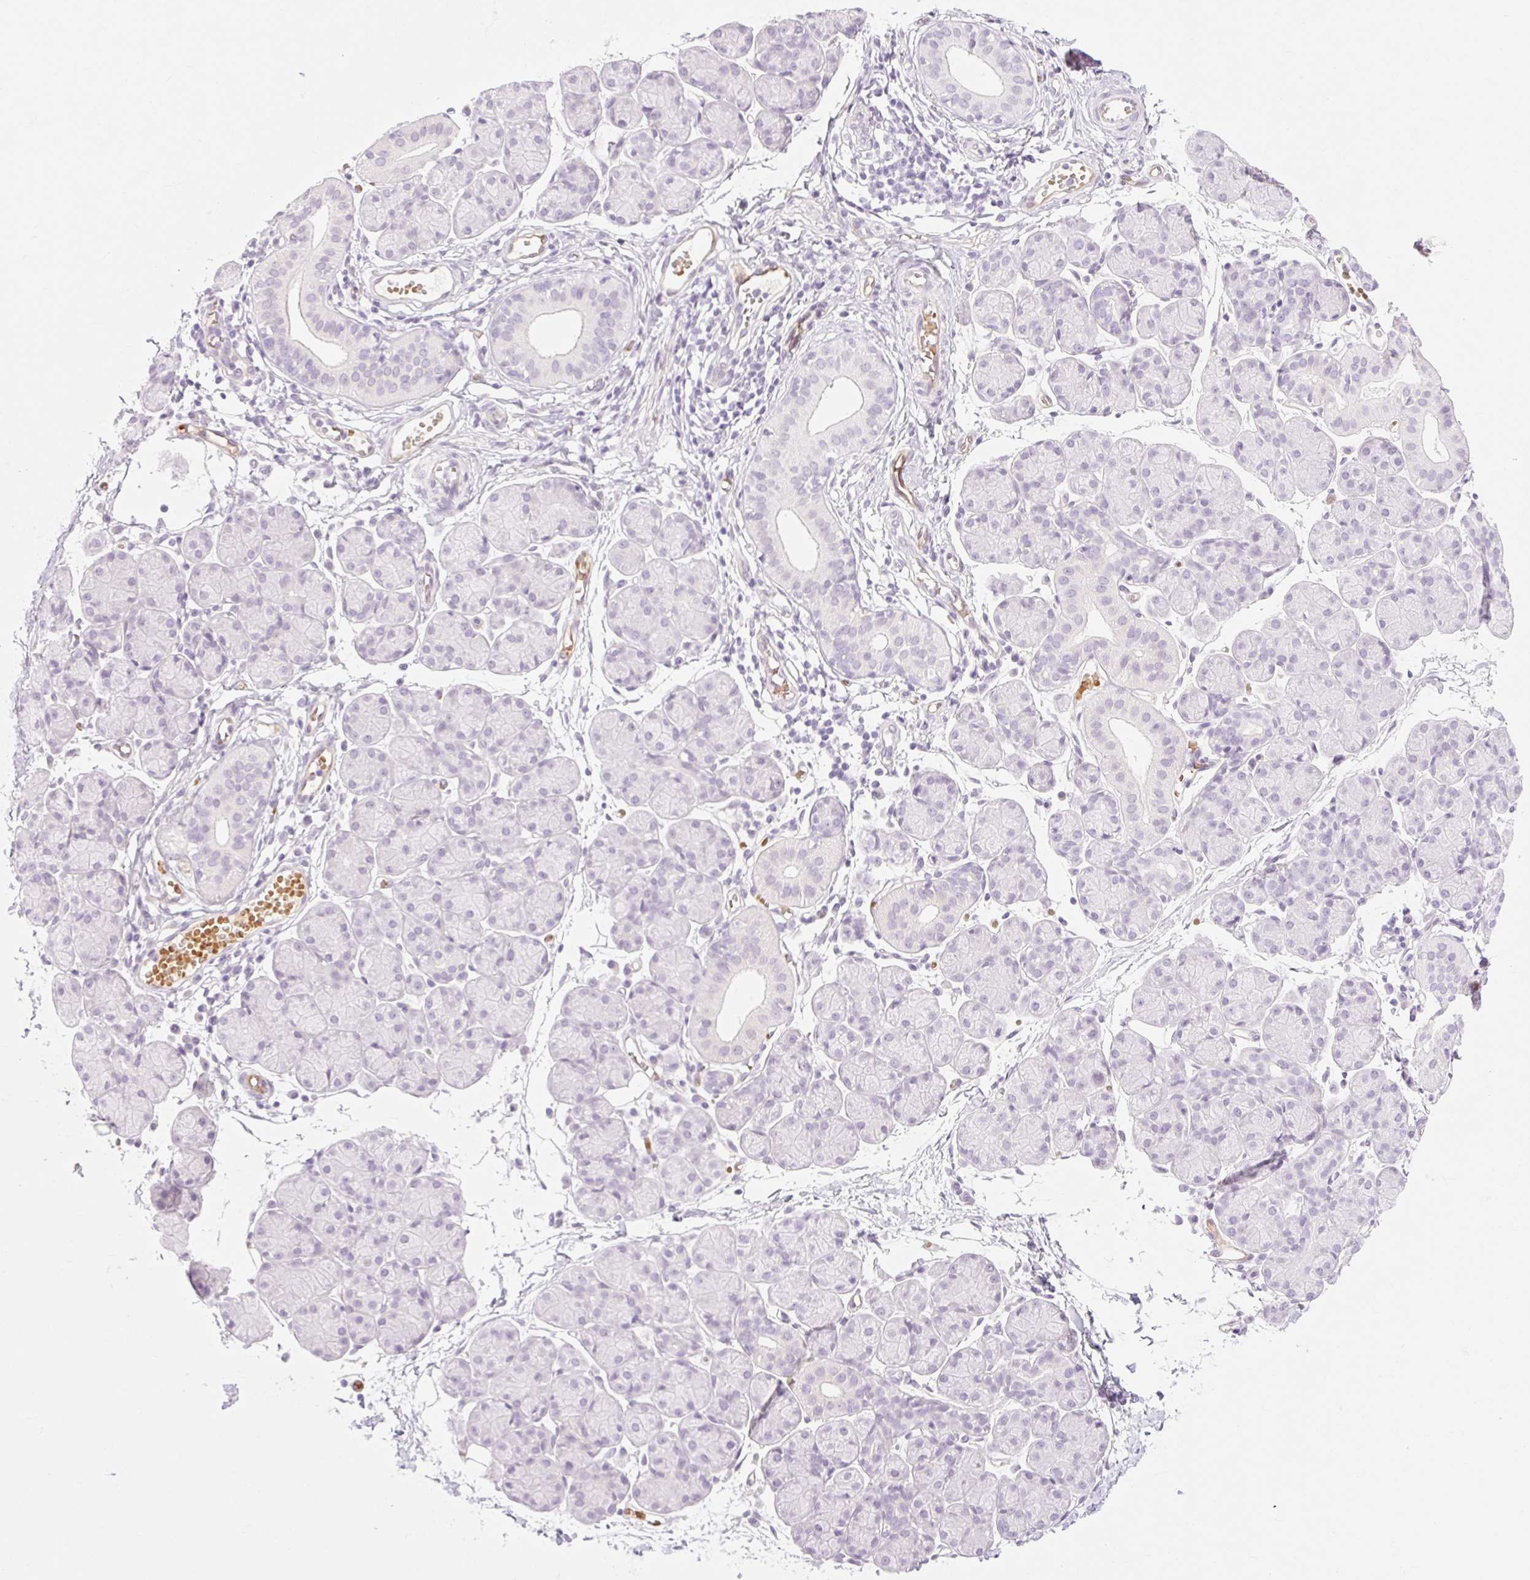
{"staining": {"intensity": "negative", "quantity": "none", "location": "none"}, "tissue": "salivary gland", "cell_type": "Glandular cells", "image_type": "normal", "snomed": [{"axis": "morphology", "description": "Normal tissue, NOS"}, {"axis": "morphology", "description": "Inflammation, NOS"}, {"axis": "topography", "description": "Lymph node"}, {"axis": "topography", "description": "Salivary gland"}], "caption": "High power microscopy histopathology image of an immunohistochemistry histopathology image of benign salivary gland, revealing no significant expression in glandular cells. (Brightfield microscopy of DAB immunohistochemistry at high magnification).", "gene": "TAF1L", "patient": {"sex": "male", "age": 3}}